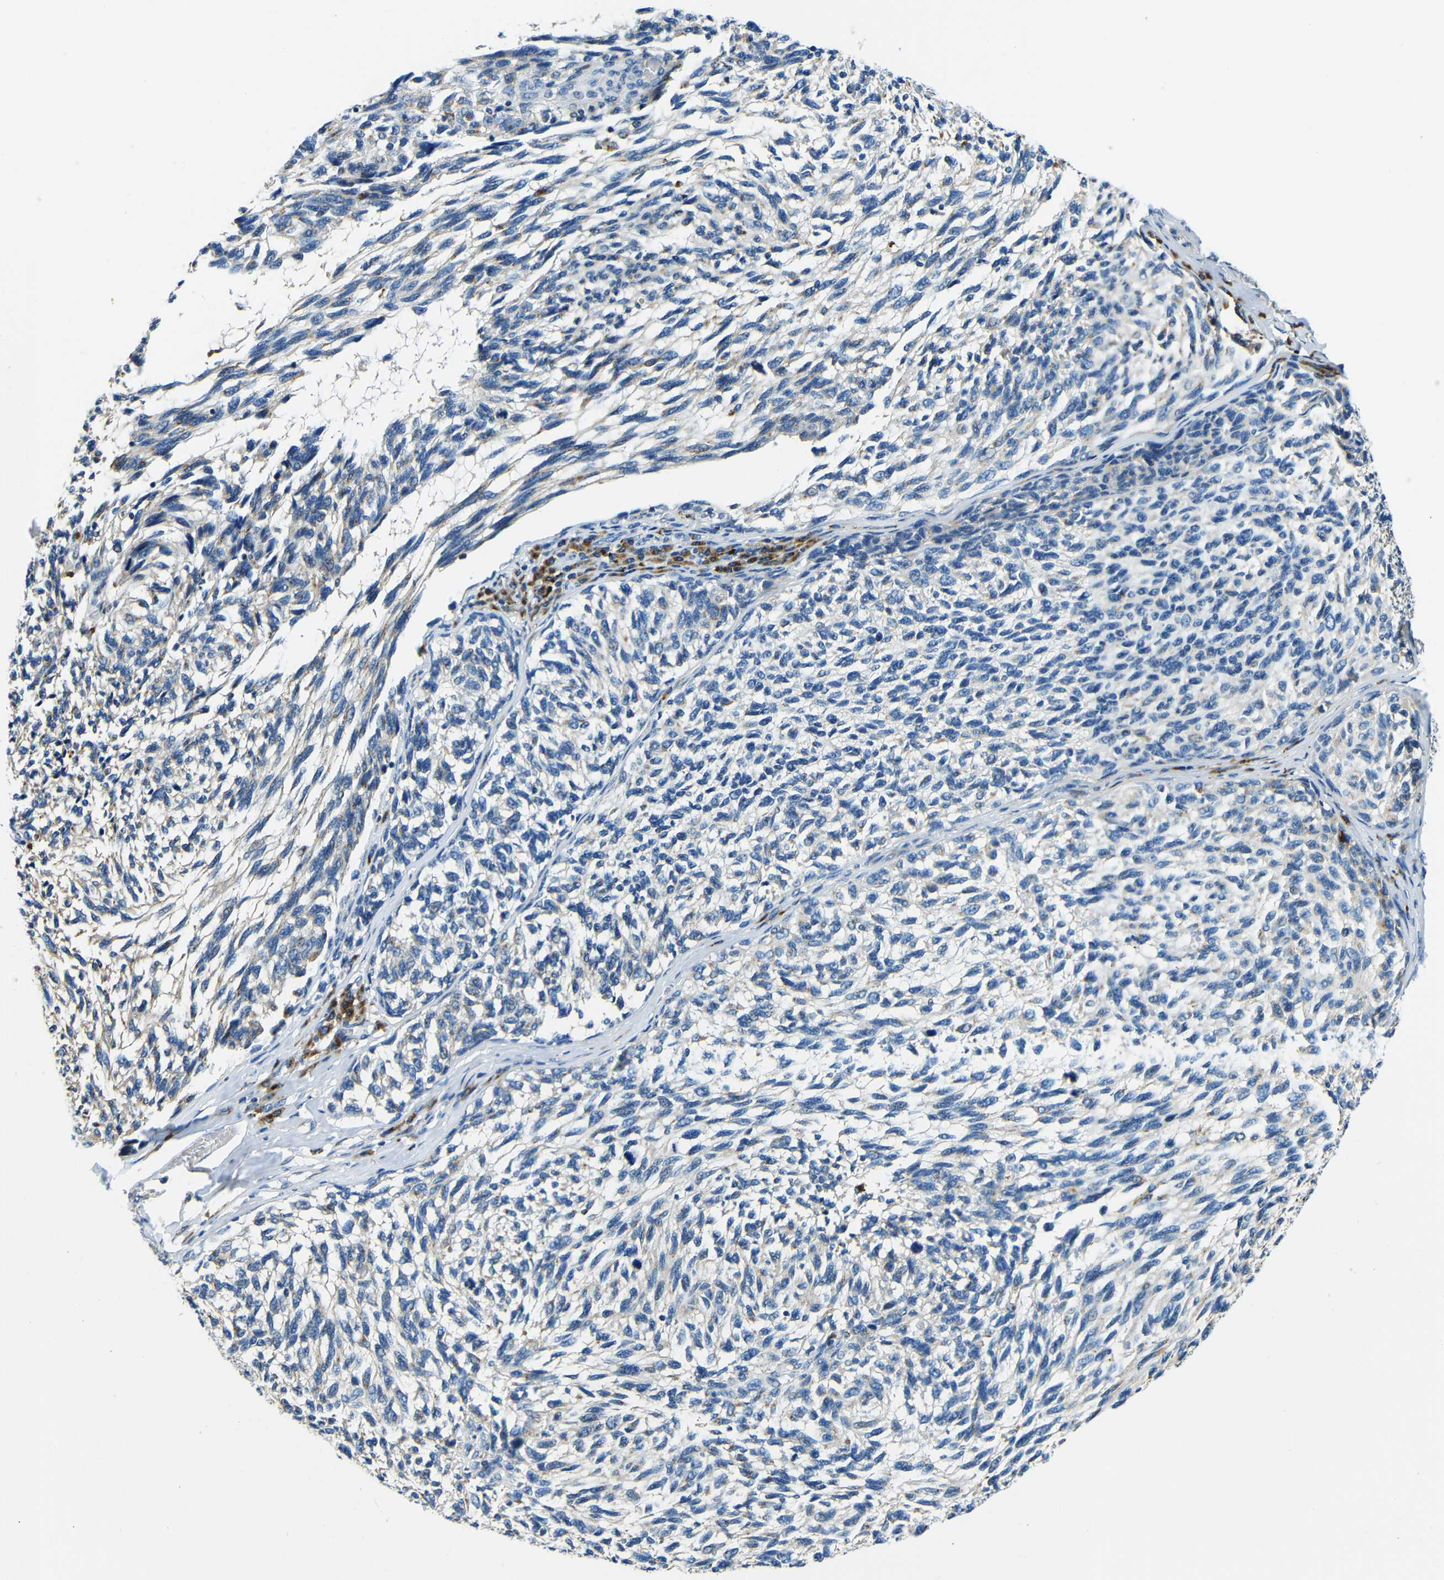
{"staining": {"intensity": "negative", "quantity": "none", "location": "none"}, "tissue": "melanoma", "cell_type": "Tumor cells", "image_type": "cancer", "snomed": [{"axis": "morphology", "description": "Malignant melanoma, NOS"}, {"axis": "topography", "description": "Skin"}], "caption": "Human malignant melanoma stained for a protein using immunohistochemistry (IHC) shows no expression in tumor cells.", "gene": "USO1", "patient": {"sex": "female", "age": 73}}